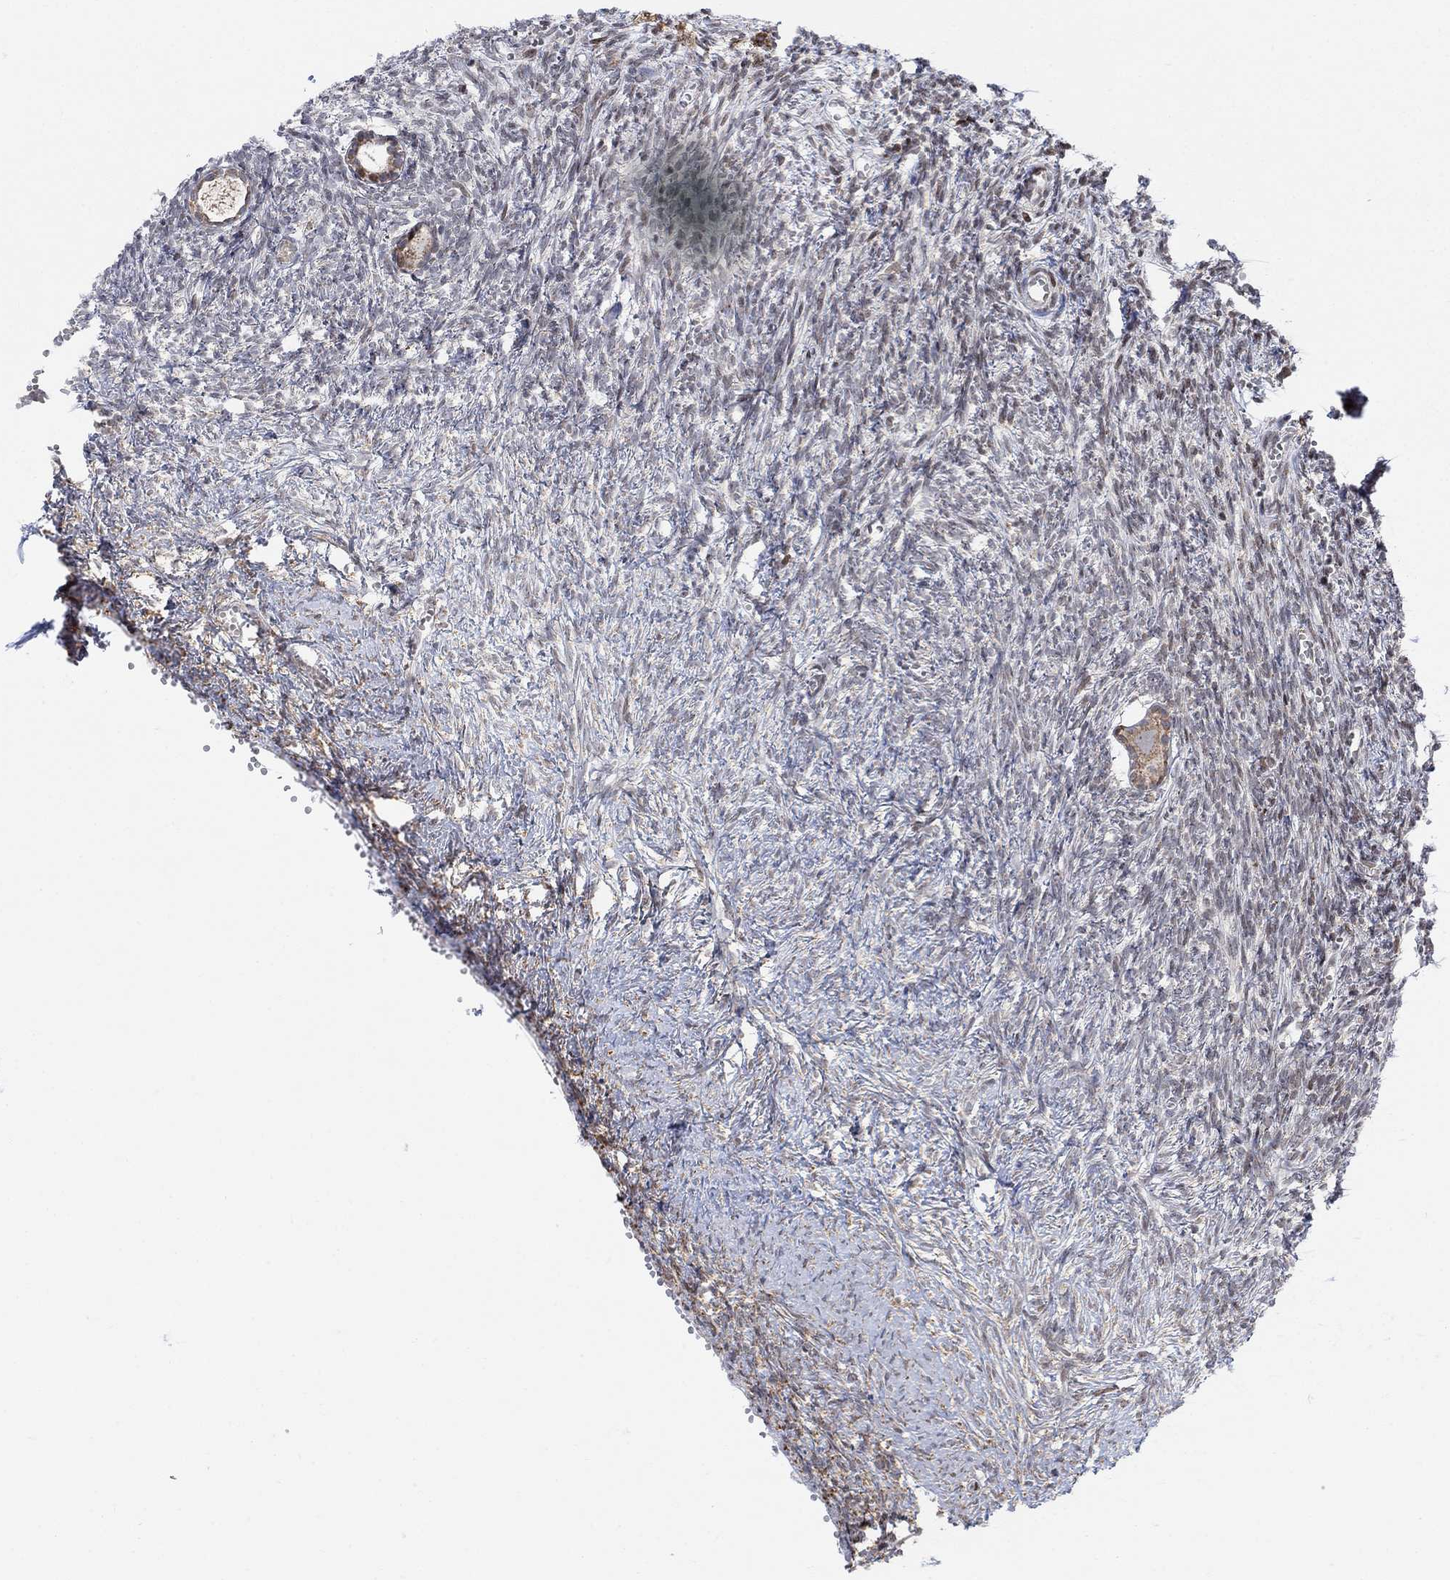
{"staining": {"intensity": "weak", "quantity": ">75%", "location": "cytoplasmic/membranous"}, "tissue": "ovary", "cell_type": "Follicle cells", "image_type": "normal", "snomed": [{"axis": "morphology", "description": "Normal tissue, NOS"}, {"axis": "topography", "description": "Ovary"}], "caption": "Follicle cells reveal low levels of weak cytoplasmic/membranous positivity in approximately >75% of cells in benign ovary. (DAB (3,3'-diaminobenzidine) IHC, brown staining for protein, blue staining for nuclei).", "gene": "ABHD14A", "patient": {"sex": "female", "age": 43}}